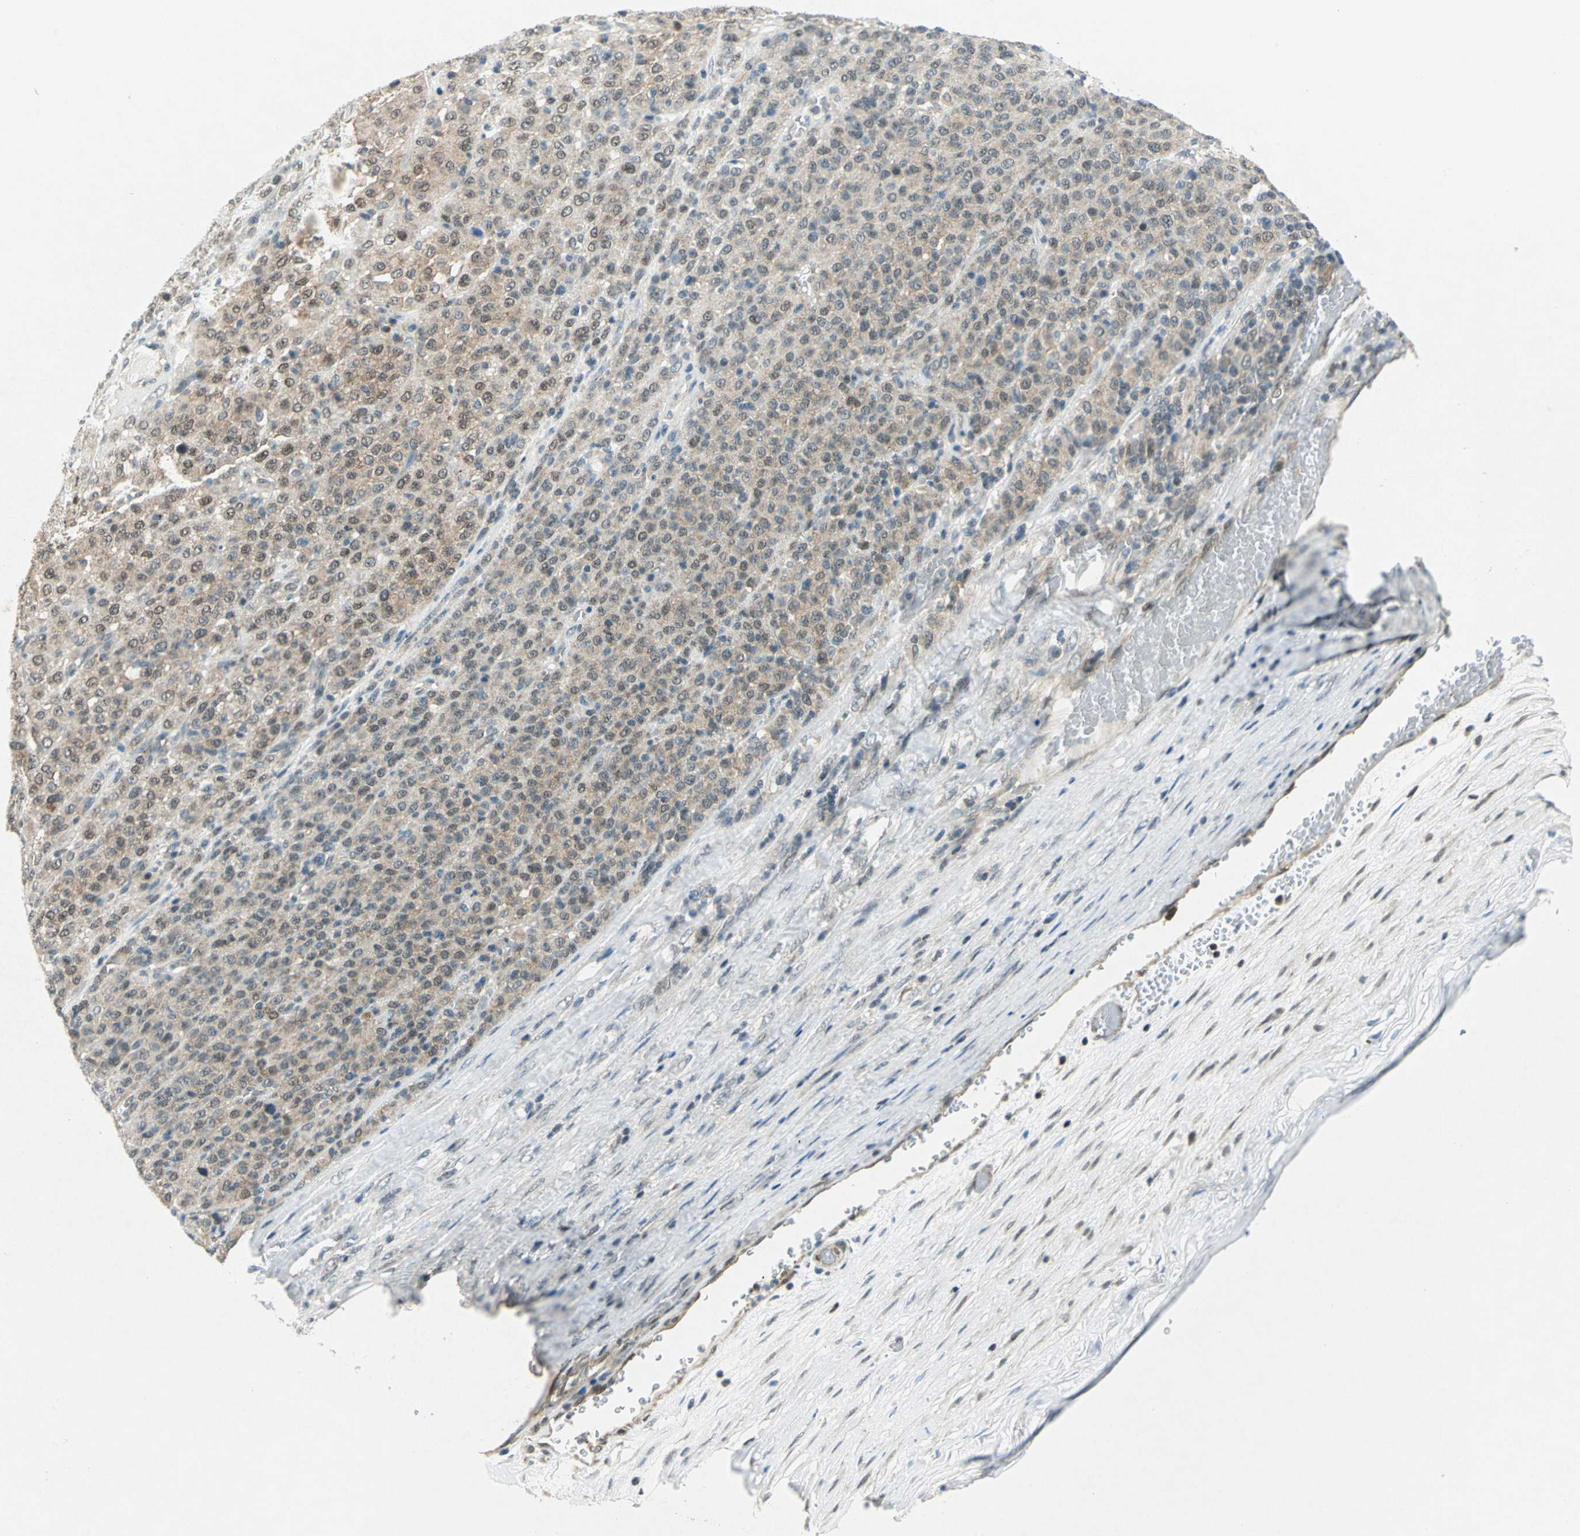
{"staining": {"intensity": "weak", "quantity": ">75%", "location": "cytoplasmic/membranous"}, "tissue": "melanoma", "cell_type": "Tumor cells", "image_type": "cancer", "snomed": [{"axis": "morphology", "description": "Malignant melanoma, Metastatic site"}, {"axis": "topography", "description": "Pancreas"}], "caption": "Human melanoma stained with a protein marker displays weak staining in tumor cells.", "gene": "PIN1", "patient": {"sex": "female", "age": 30}}